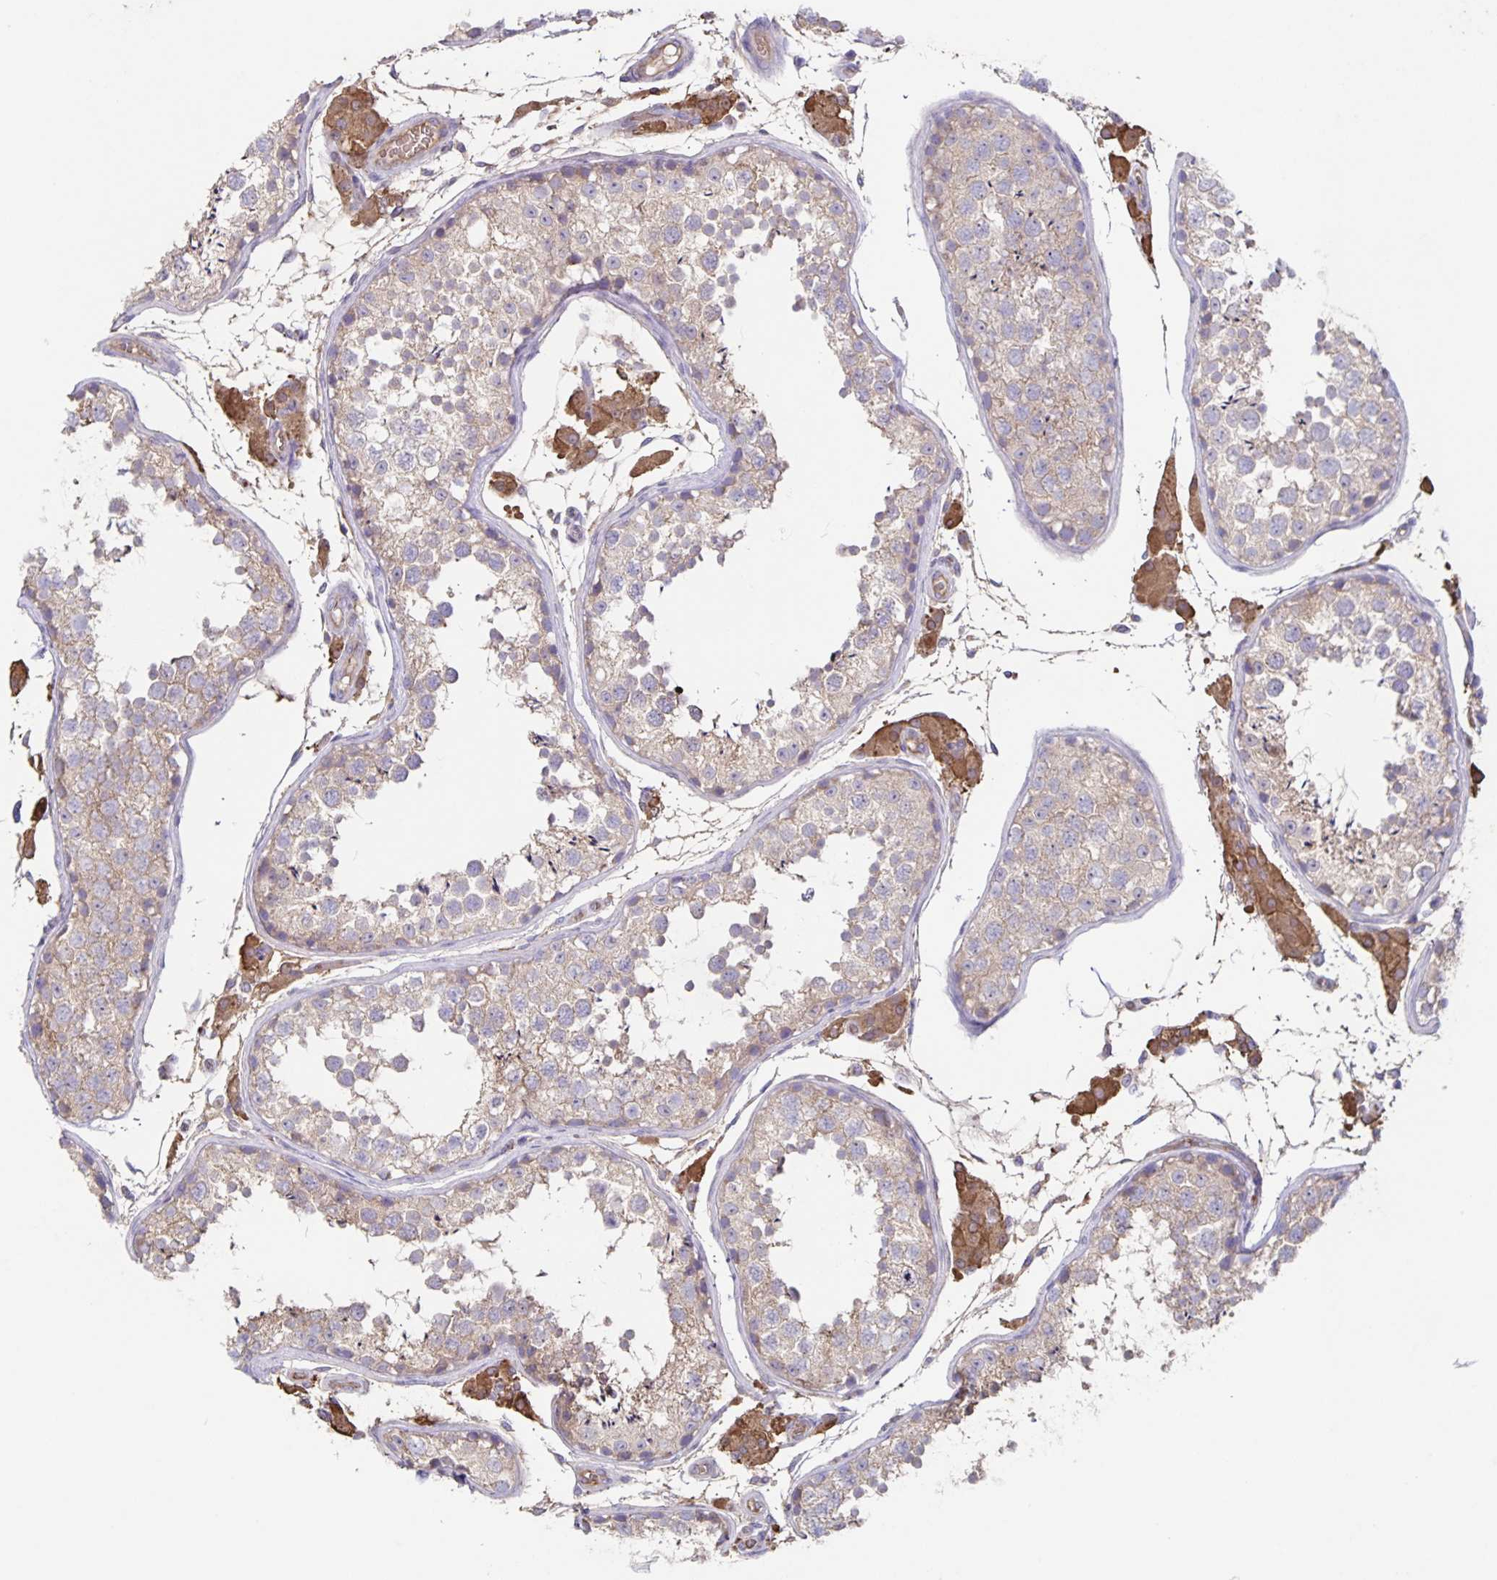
{"staining": {"intensity": "weak", "quantity": ">75%", "location": "cytoplasmic/membranous"}, "tissue": "testis", "cell_type": "Cells in seminiferous ducts", "image_type": "normal", "snomed": [{"axis": "morphology", "description": "Normal tissue, NOS"}, {"axis": "topography", "description": "Testis"}], "caption": "High-power microscopy captured an IHC image of normal testis, revealing weak cytoplasmic/membranous positivity in about >75% of cells in seminiferous ducts.", "gene": "ITGA2", "patient": {"sex": "male", "age": 29}}